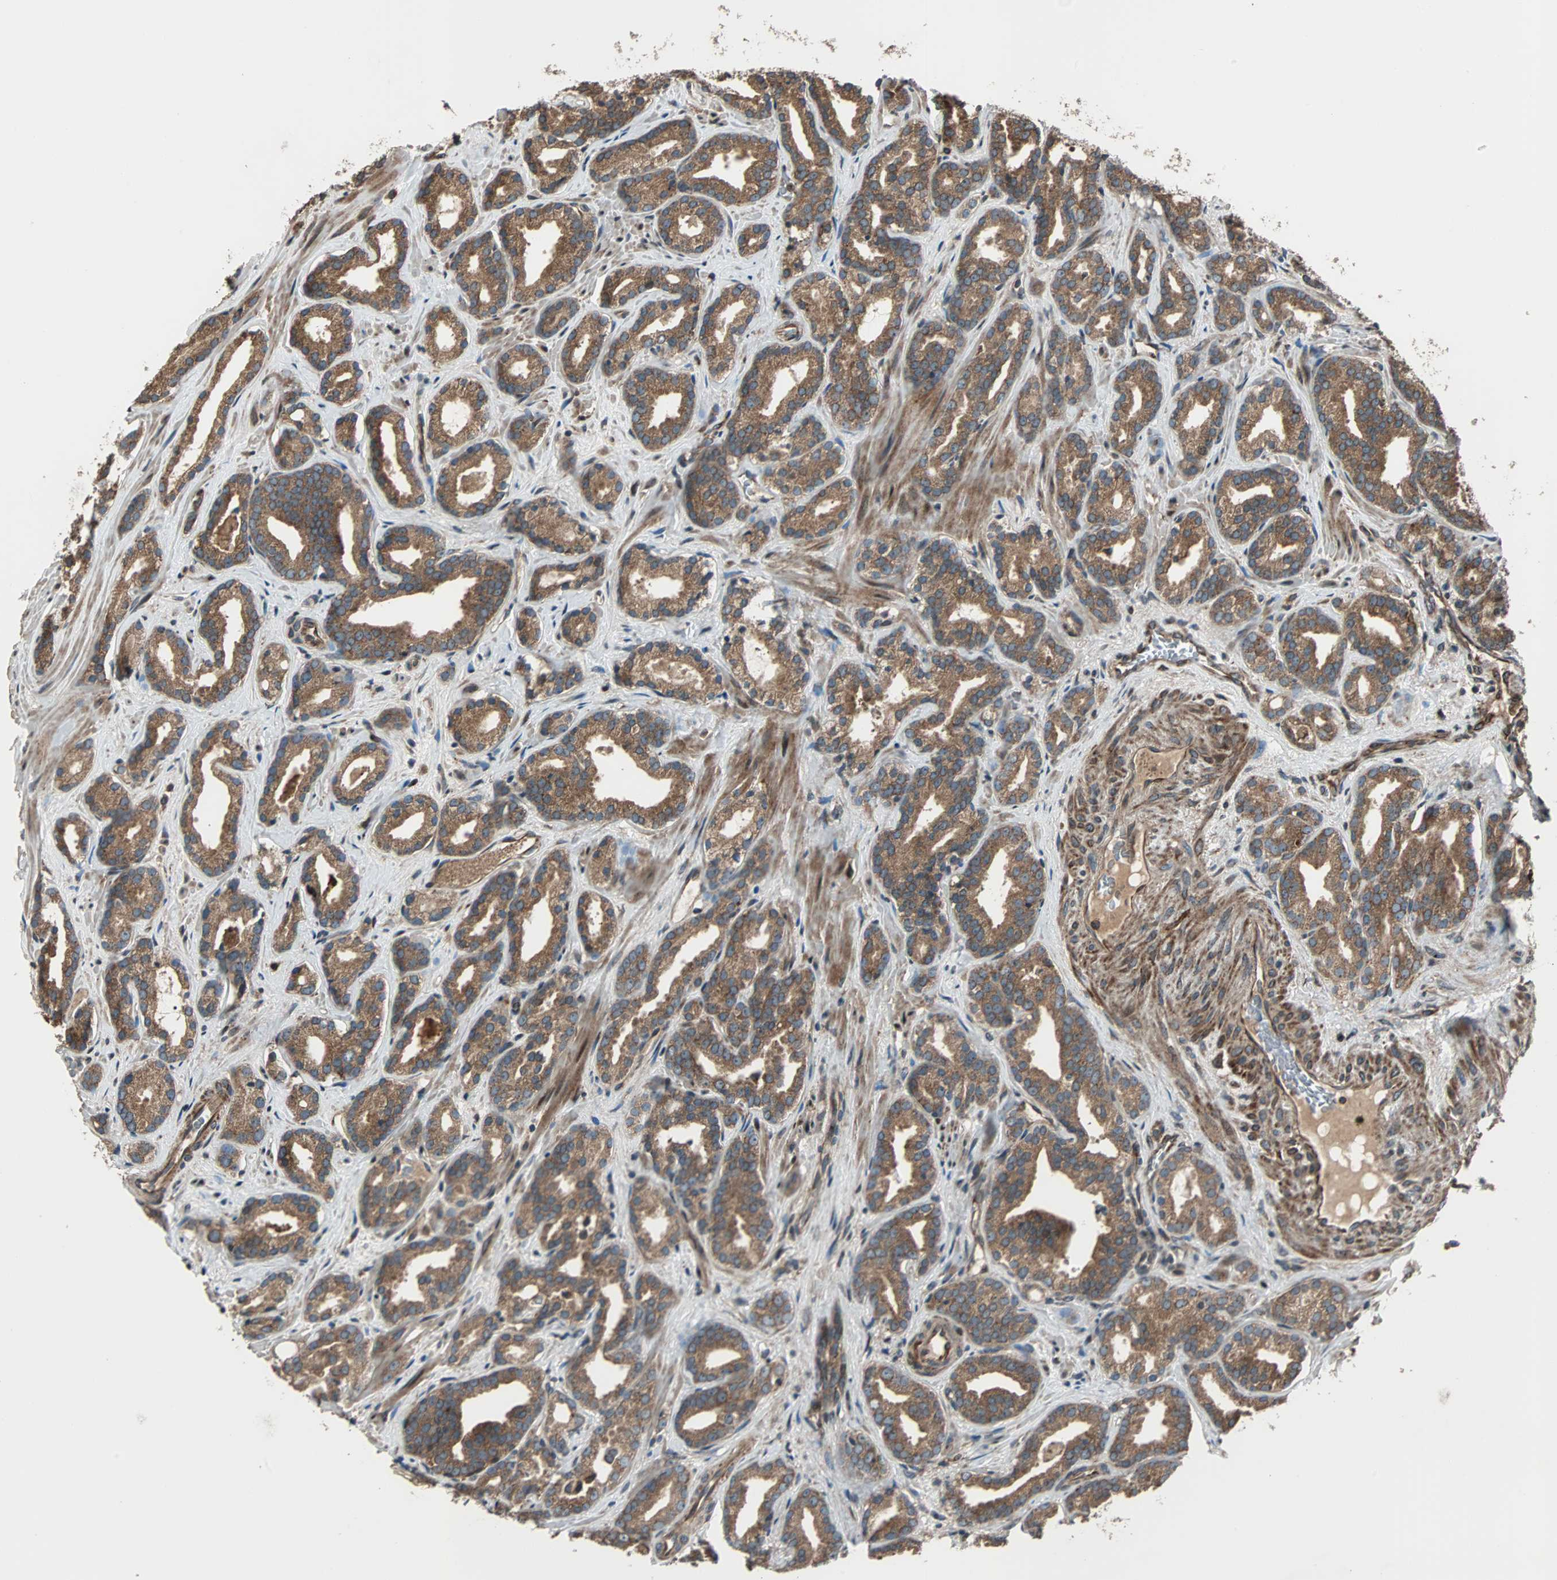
{"staining": {"intensity": "strong", "quantity": ">75%", "location": "cytoplasmic/membranous"}, "tissue": "prostate cancer", "cell_type": "Tumor cells", "image_type": "cancer", "snomed": [{"axis": "morphology", "description": "Adenocarcinoma, Low grade"}, {"axis": "topography", "description": "Prostate"}], "caption": "Prostate adenocarcinoma (low-grade) tissue shows strong cytoplasmic/membranous staining in approximately >75% of tumor cells, visualized by immunohistochemistry.", "gene": "RAB7A", "patient": {"sex": "male", "age": 63}}